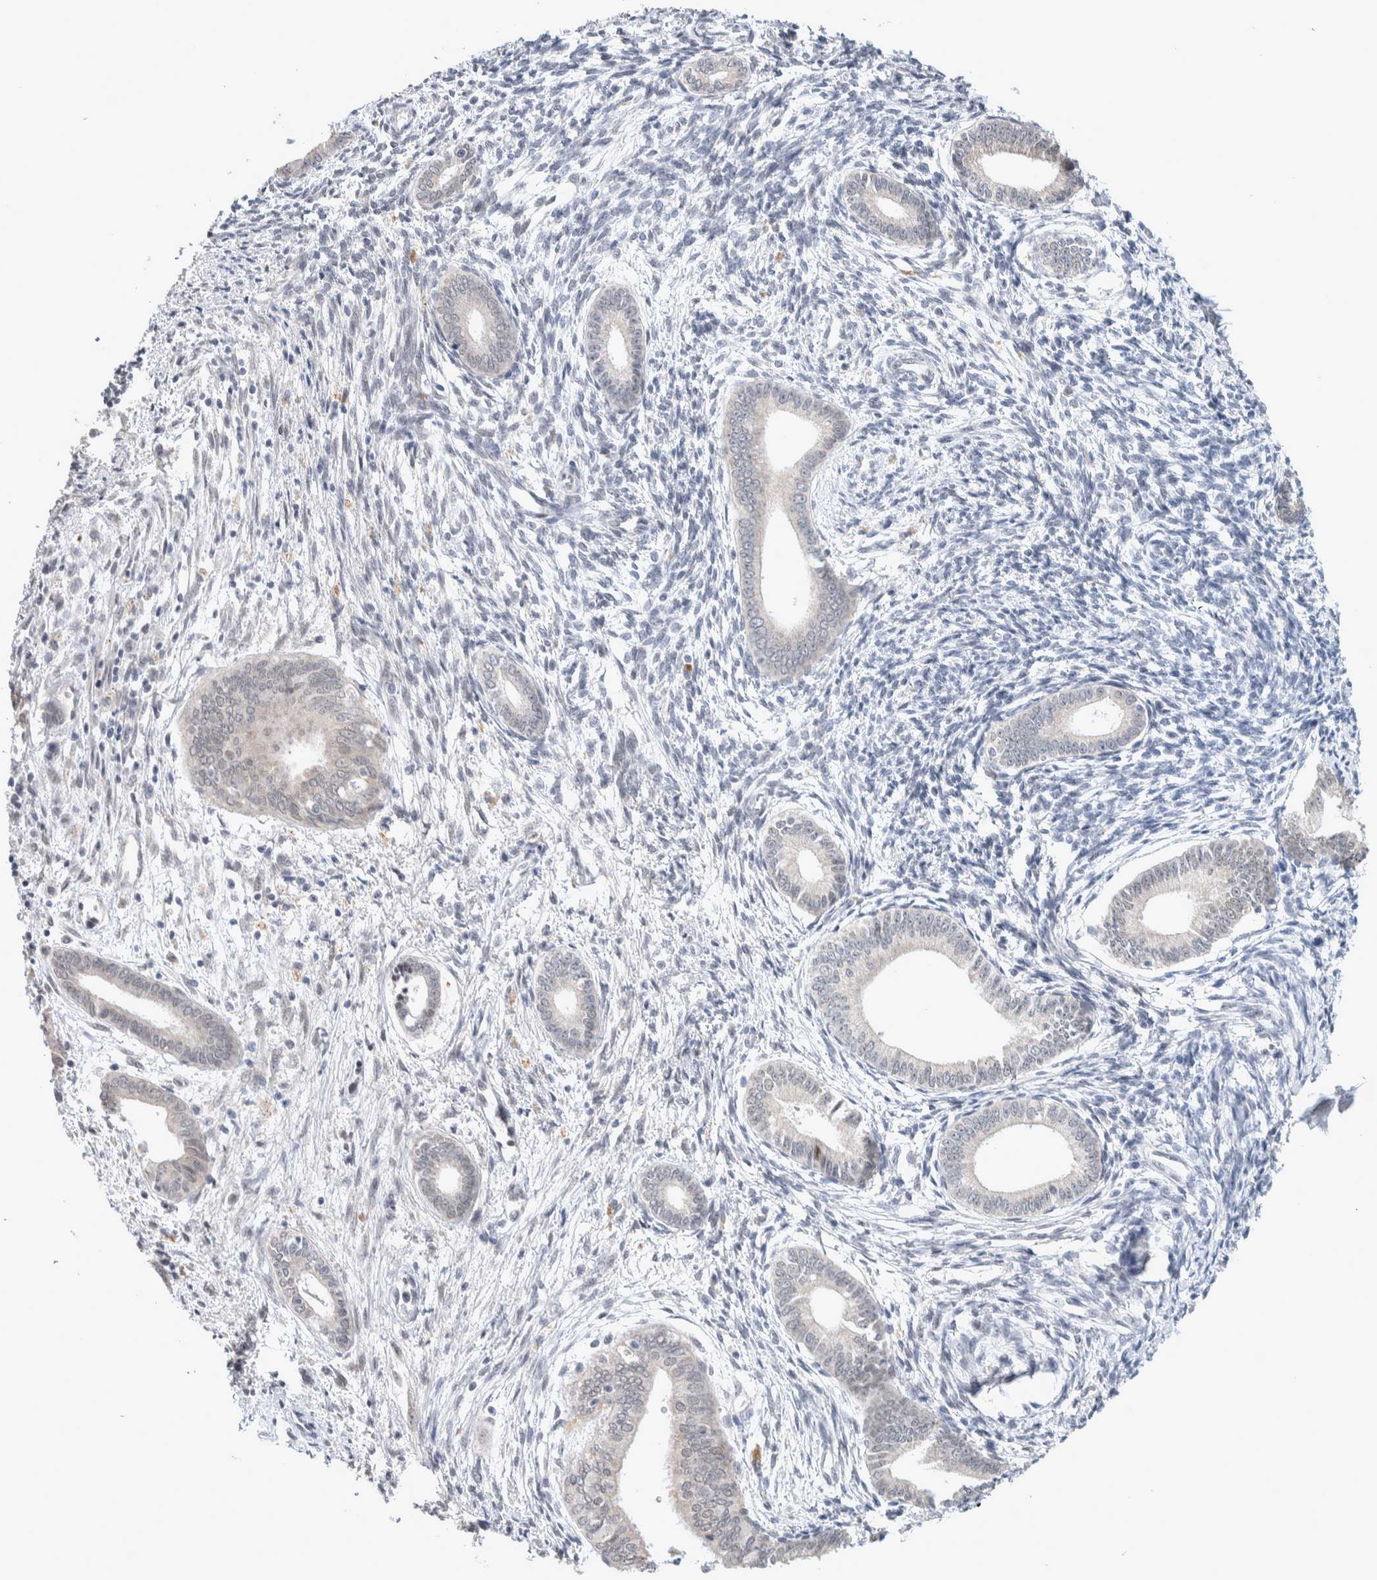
{"staining": {"intensity": "negative", "quantity": "none", "location": "none"}, "tissue": "endometrium", "cell_type": "Cells in endometrial stroma", "image_type": "normal", "snomed": [{"axis": "morphology", "description": "Normal tissue, NOS"}, {"axis": "topography", "description": "Endometrium"}], "caption": "High power microscopy image of an immunohistochemistry micrograph of normal endometrium, revealing no significant expression in cells in endometrial stroma.", "gene": "CRAT", "patient": {"sex": "female", "age": 56}}